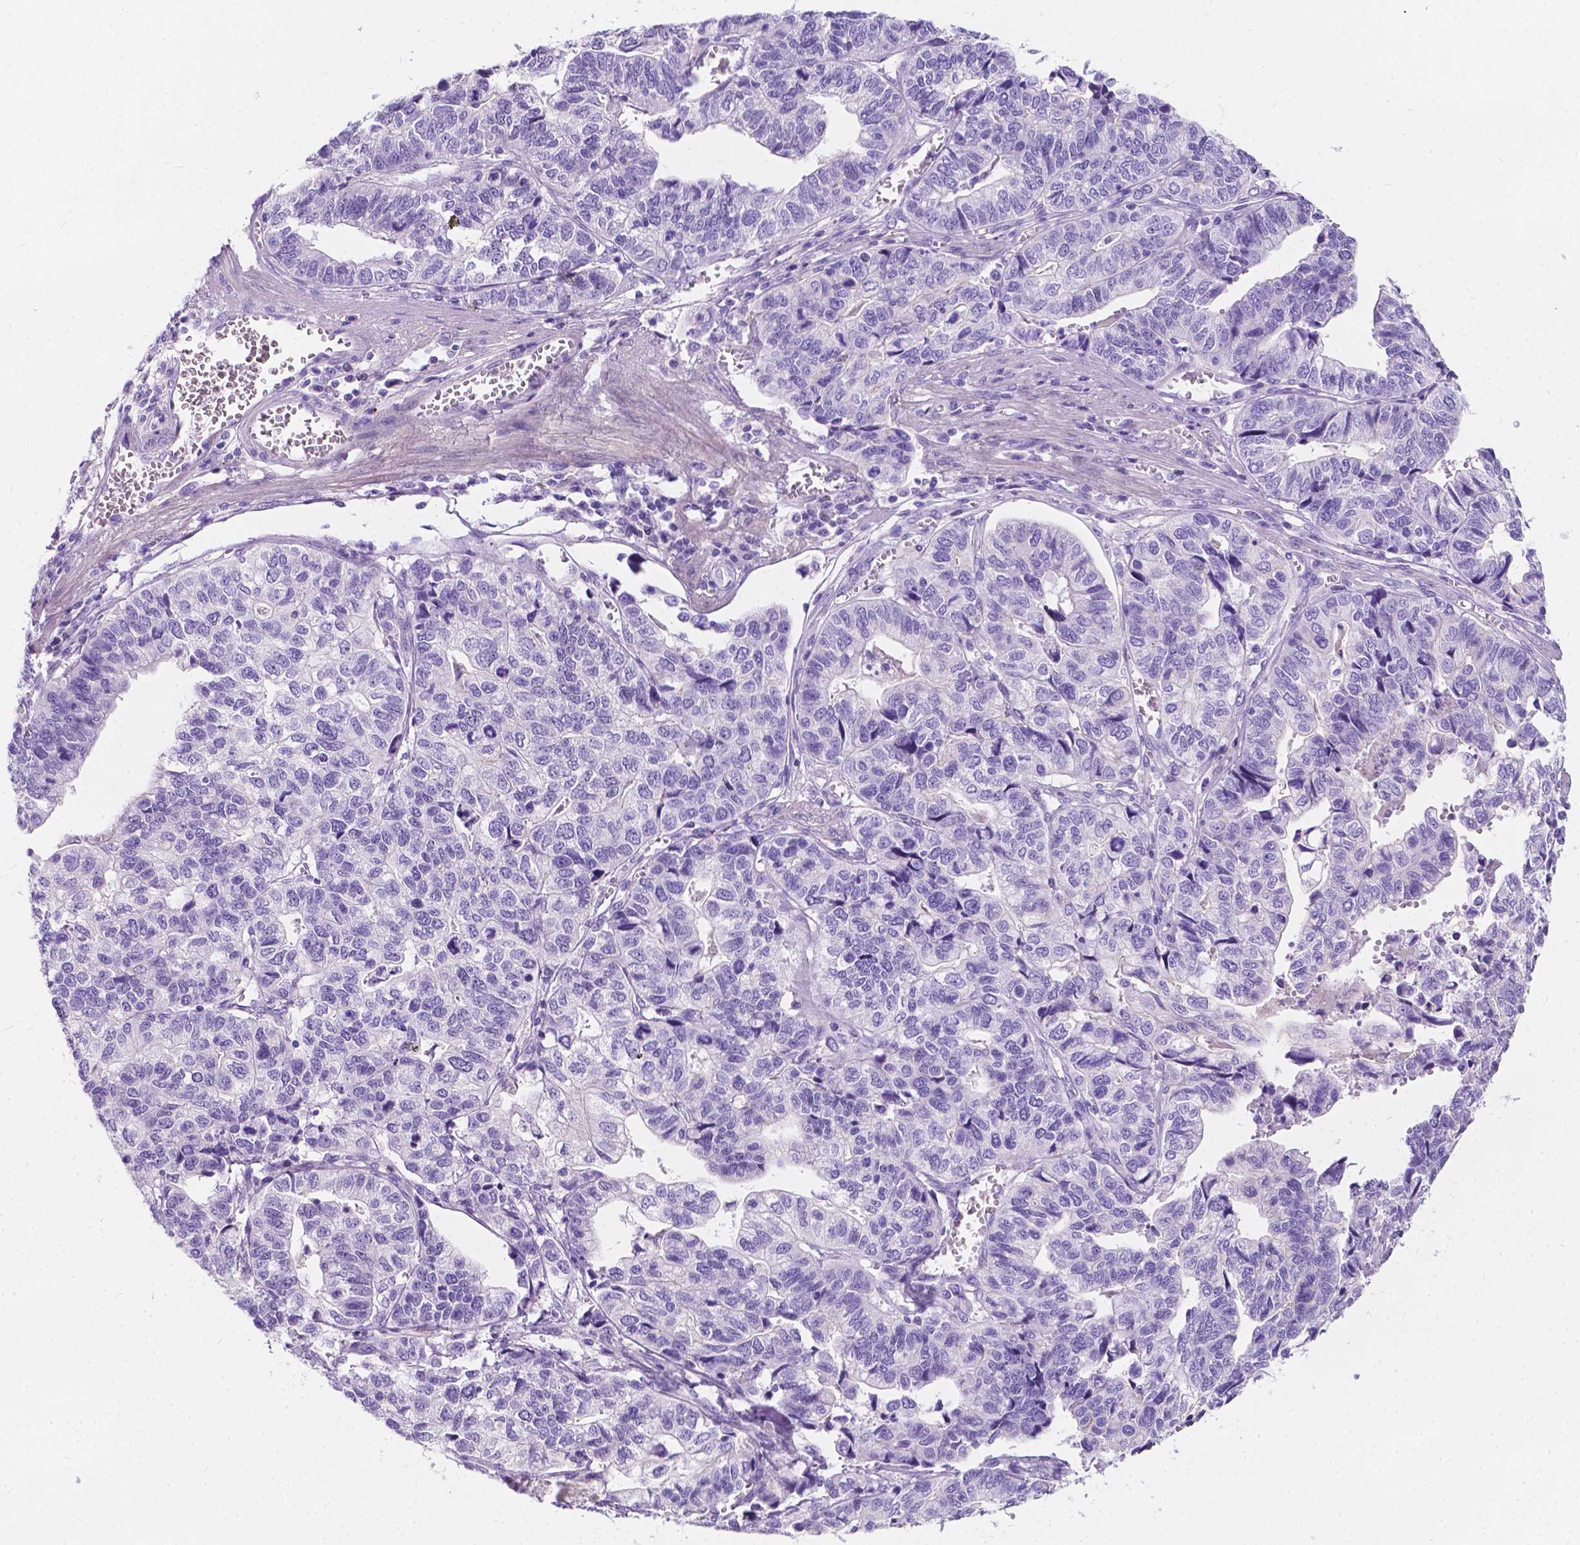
{"staining": {"intensity": "negative", "quantity": "none", "location": "none"}, "tissue": "stomach cancer", "cell_type": "Tumor cells", "image_type": "cancer", "snomed": [{"axis": "morphology", "description": "Adenocarcinoma, NOS"}, {"axis": "topography", "description": "Stomach, upper"}], "caption": "Photomicrograph shows no significant protein positivity in tumor cells of stomach adenocarcinoma.", "gene": "GNAO1", "patient": {"sex": "female", "age": 67}}